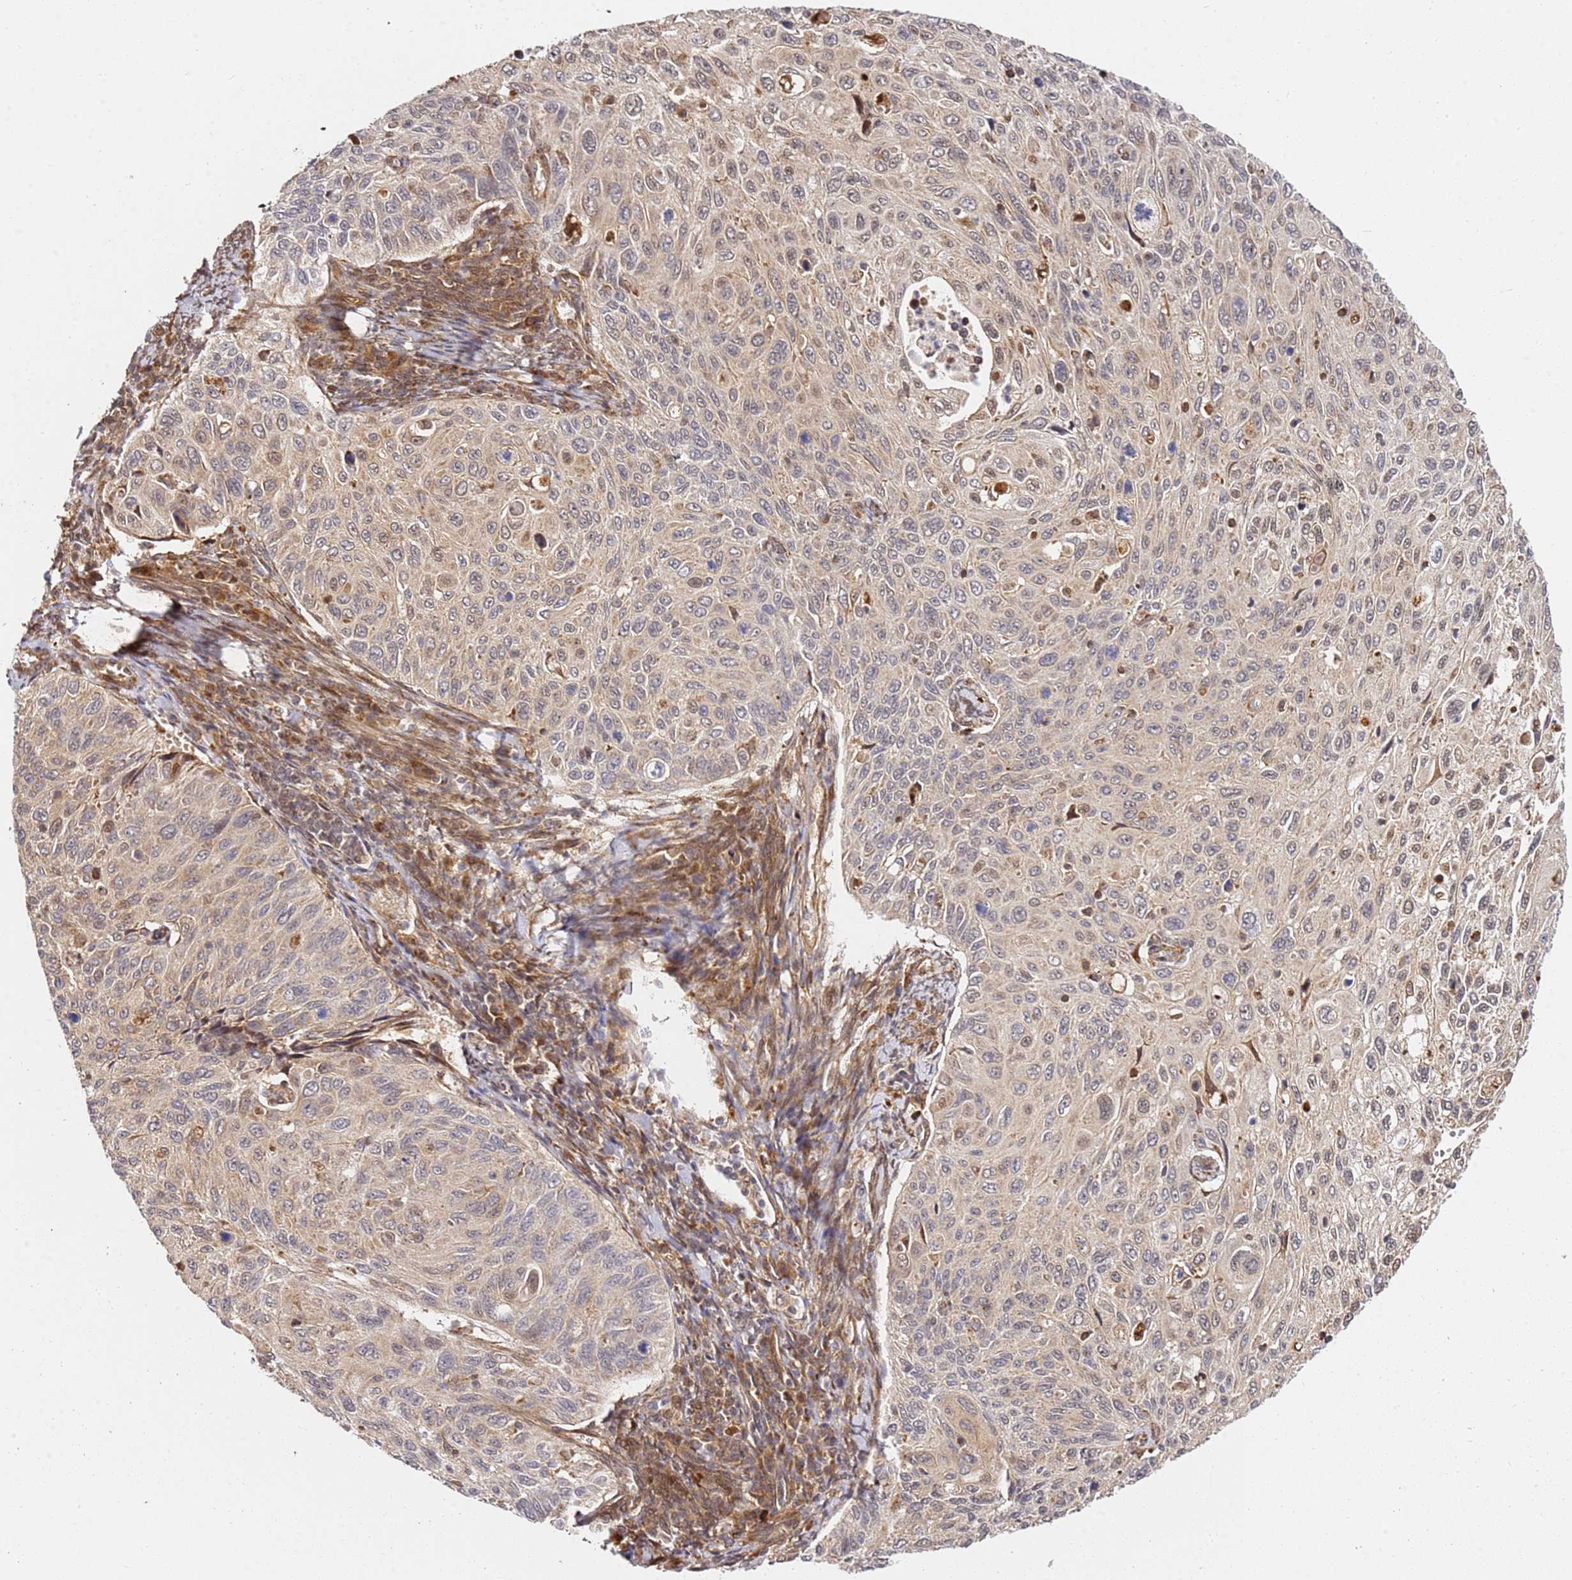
{"staining": {"intensity": "weak", "quantity": "25%-75%", "location": "cytoplasmic/membranous,nuclear"}, "tissue": "cervical cancer", "cell_type": "Tumor cells", "image_type": "cancer", "snomed": [{"axis": "morphology", "description": "Squamous cell carcinoma, NOS"}, {"axis": "topography", "description": "Cervix"}], "caption": "IHC histopathology image of neoplastic tissue: human cervical cancer stained using immunohistochemistry (IHC) exhibits low levels of weak protein expression localized specifically in the cytoplasmic/membranous and nuclear of tumor cells, appearing as a cytoplasmic/membranous and nuclear brown color.", "gene": "SMOX", "patient": {"sex": "female", "age": 70}}